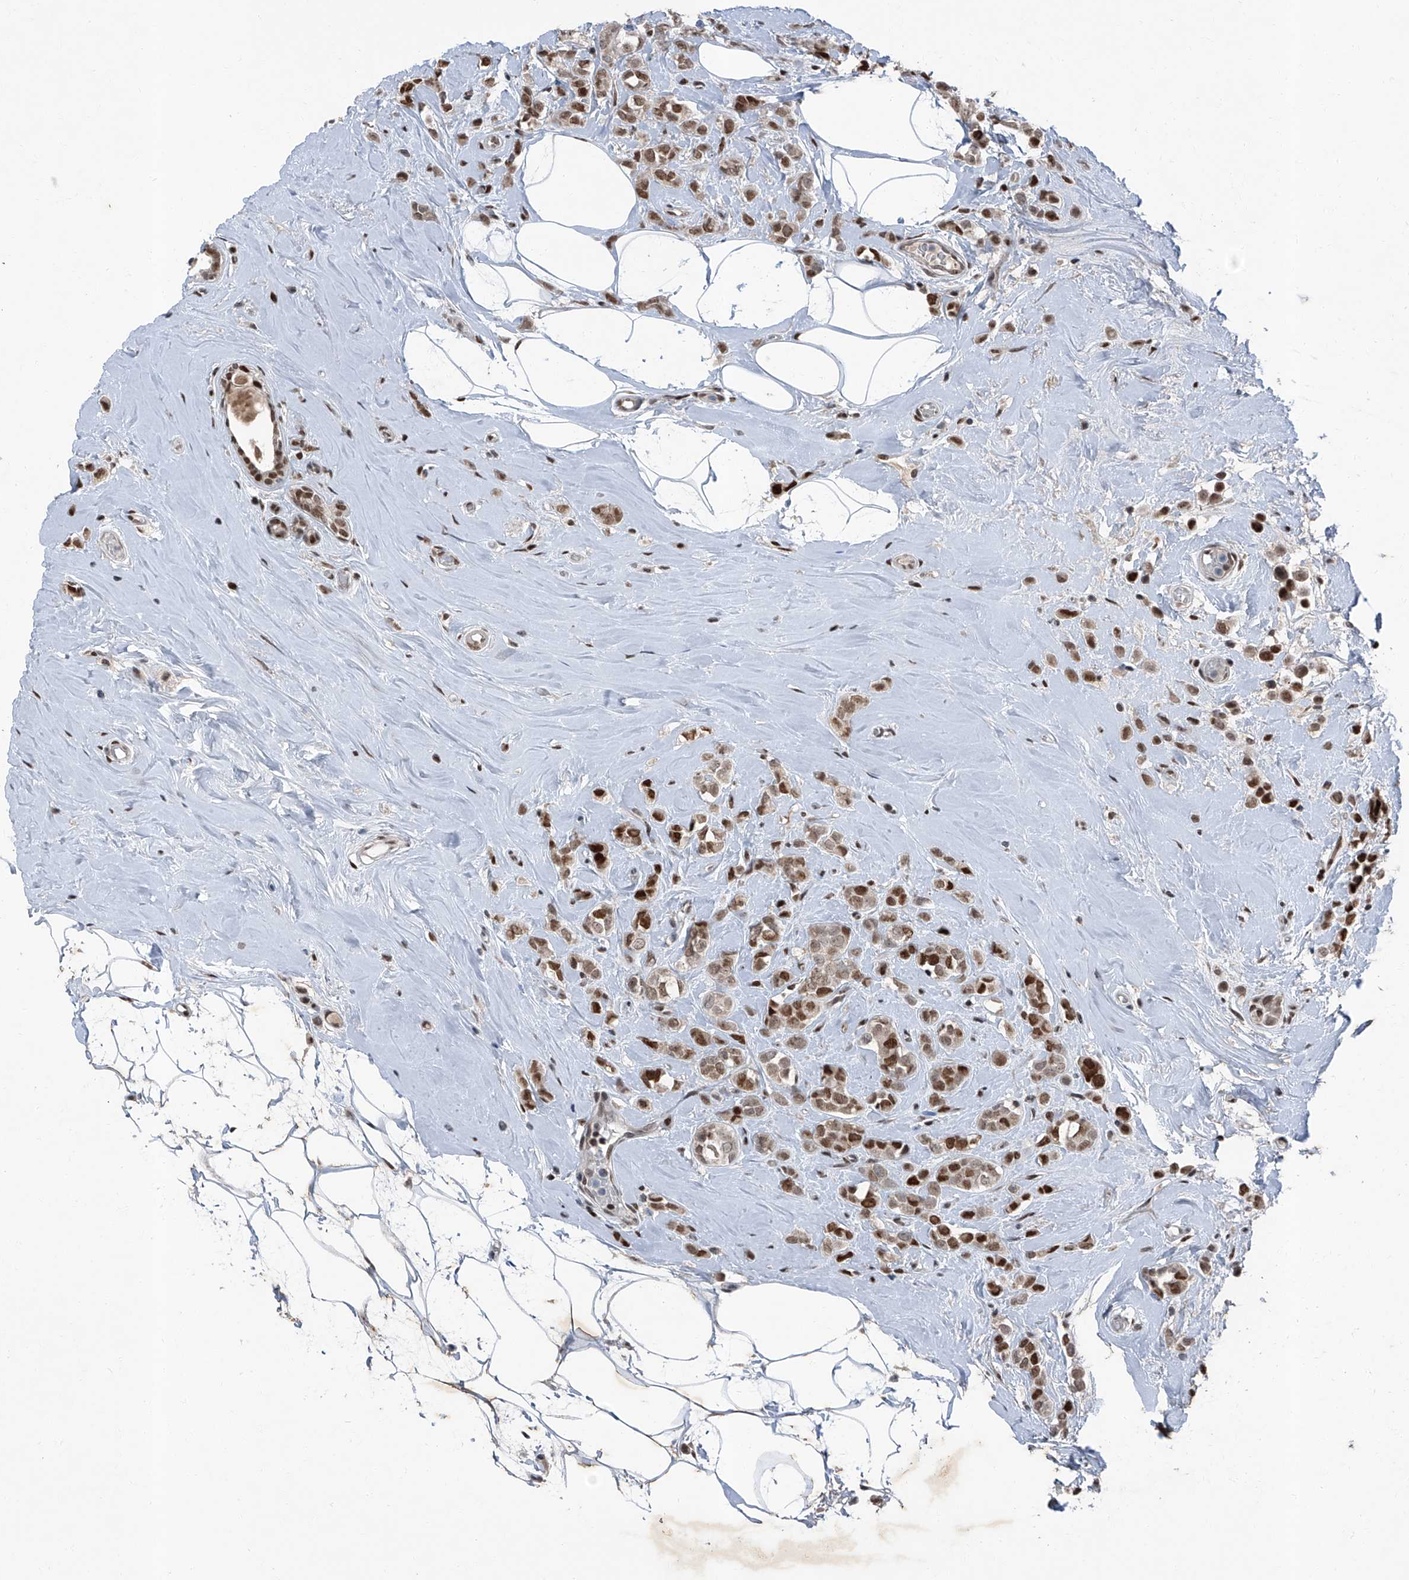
{"staining": {"intensity": "moderate", "quantity": ">75%", "location": "nuclear"}, "tissue": "breast cancer", "cell_type": "Tumor cells", "image_type": "cancer", "snomed": [{"axis": "morphology", "description": "Lobular carcinoma"}, {"axis": "topography", "description": "Breast"}], "caption": "Breast lobular carcinoma stained for a protein reveals moderate nuclear positivity in tumor cells.", "gene": "BMI1", "patient": {"sex": "female", "age": 47}}